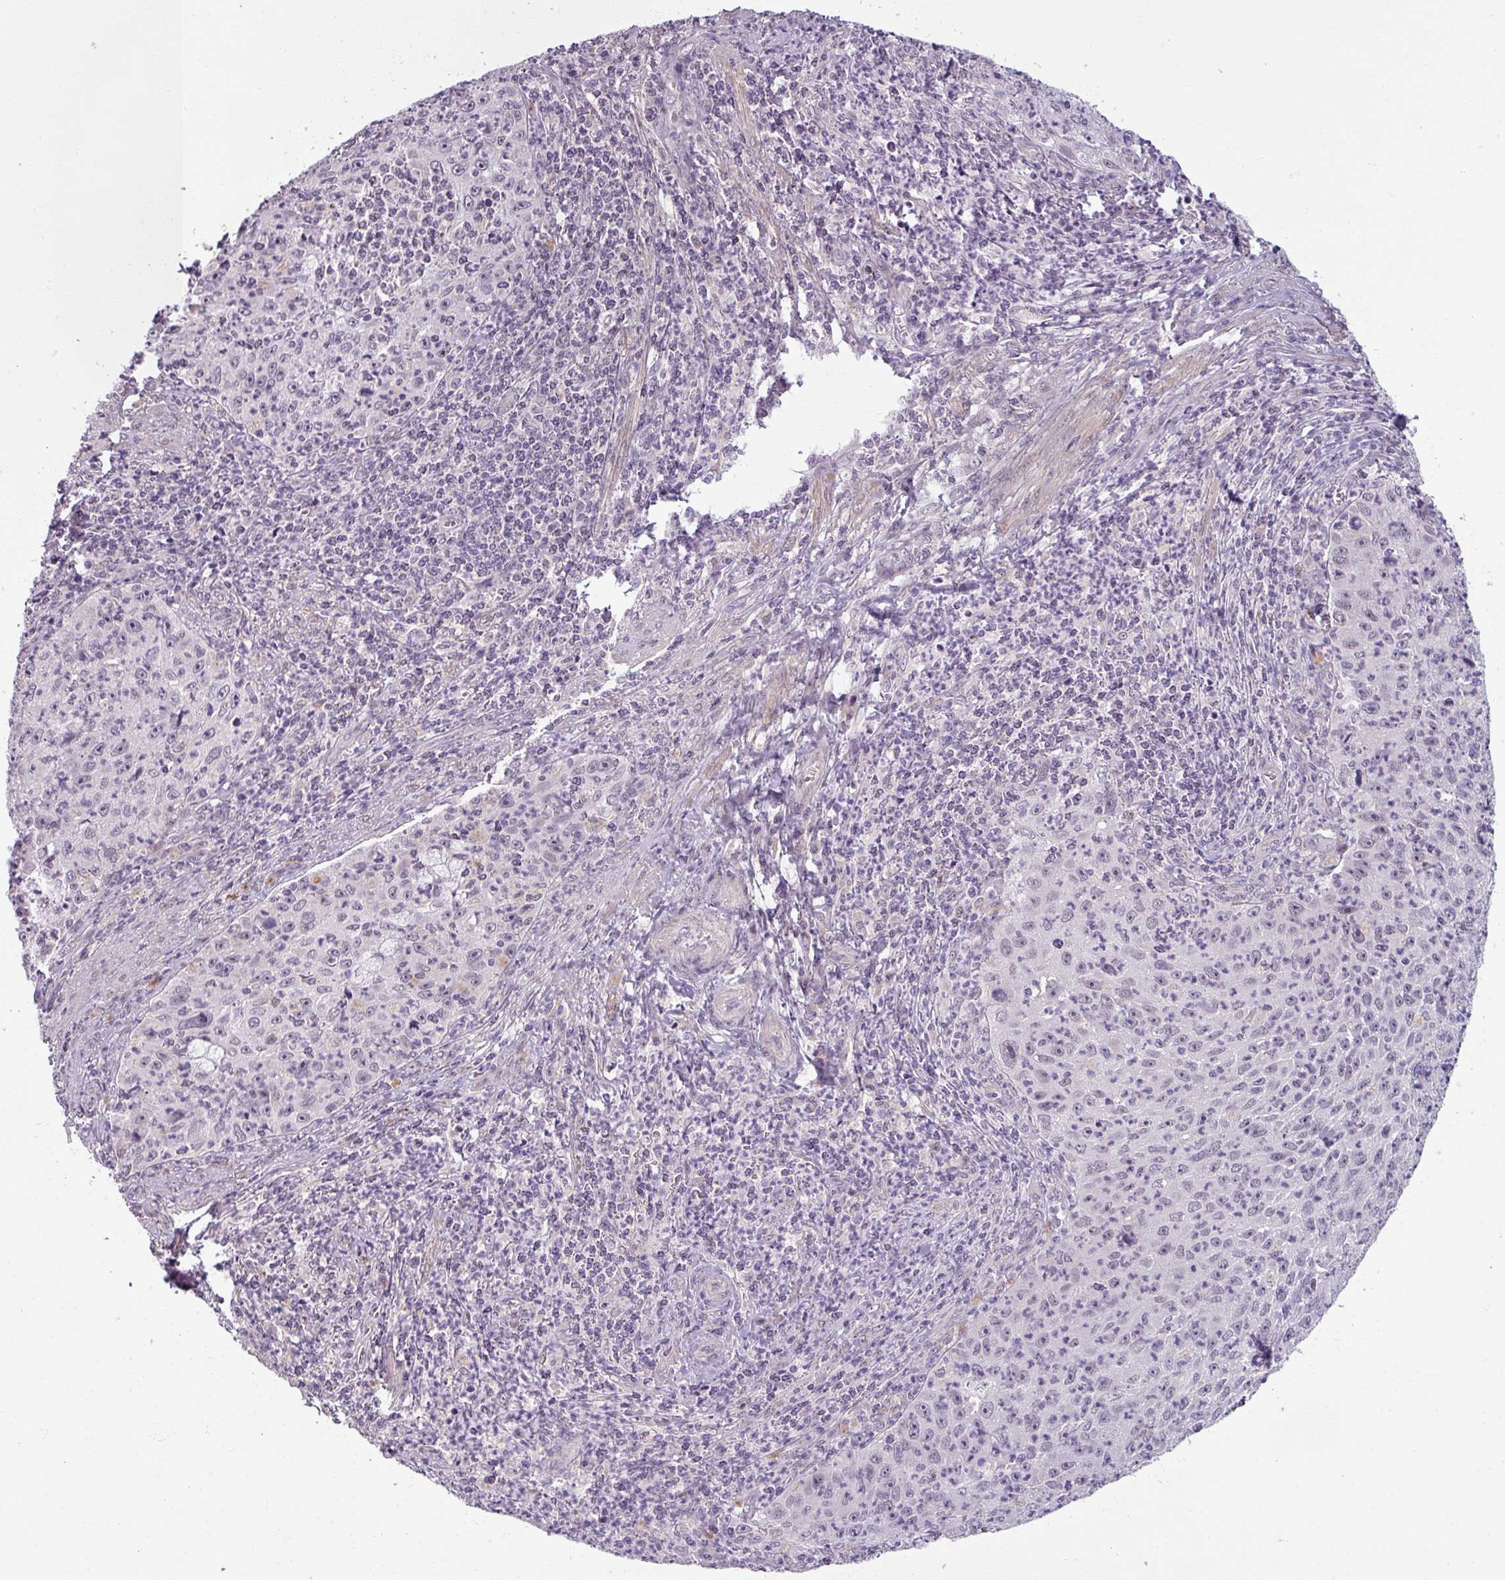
{"staining": {"intensity": "negative", "quantity": "none", "location": "none"}, "tissue": "cervical cancer", "cell_type": "Tumor cells", "image_type": "cancer", "snomed": [{"axis": "morphology", "description": "Squamous cell carcinoma, NOS"}, {"axis": "topography", "description": "Cervix"}], "caption": "IHC of squamous cell carcinoma (cervical) exhibits no staining in tumor cells.", "gene": "UVSSA", "patient": {"sex": "female", "age": 30}}